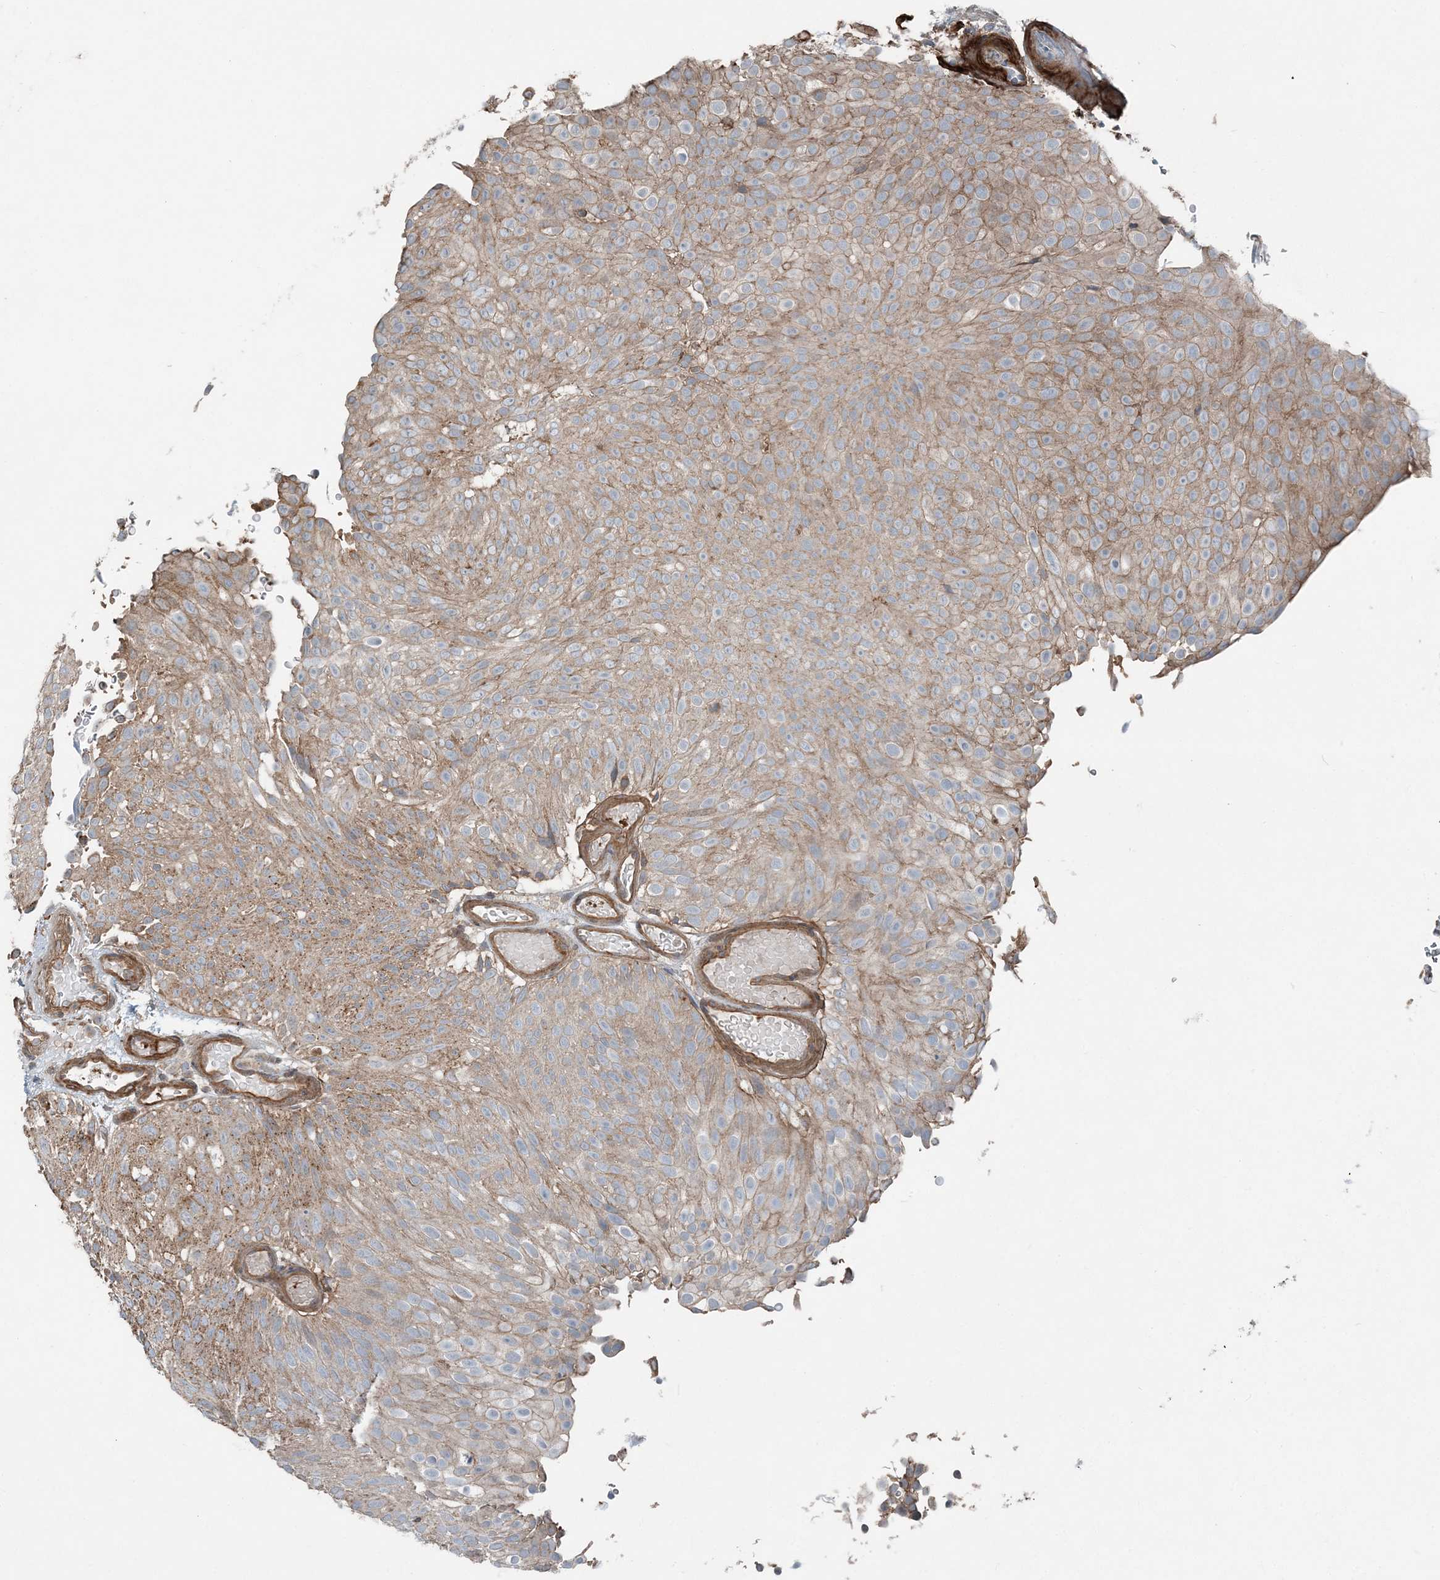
{"staining": {"intensity": "weak", "quantity": ">75%", "location": "cytoplasmic/membranous"}, "tissue": "urothelial cancer", "cell_type": "Tumor cells", "image_type": "cancer", "snomed": [{"axis": "morphology", "description": "Urothelial carcinoma, Low grade"}, {"axis": "topography", "description": "Urinary bladder"}], "caption": "Urothelial carcinoma (low-grade) was stained to show a protein in brown. There is low levels of weak cytoplasmic/membranous positivity in approximately >75% of tumor cells.", "gene": "KY", "patient": {"sex": "male", "age": 78}}